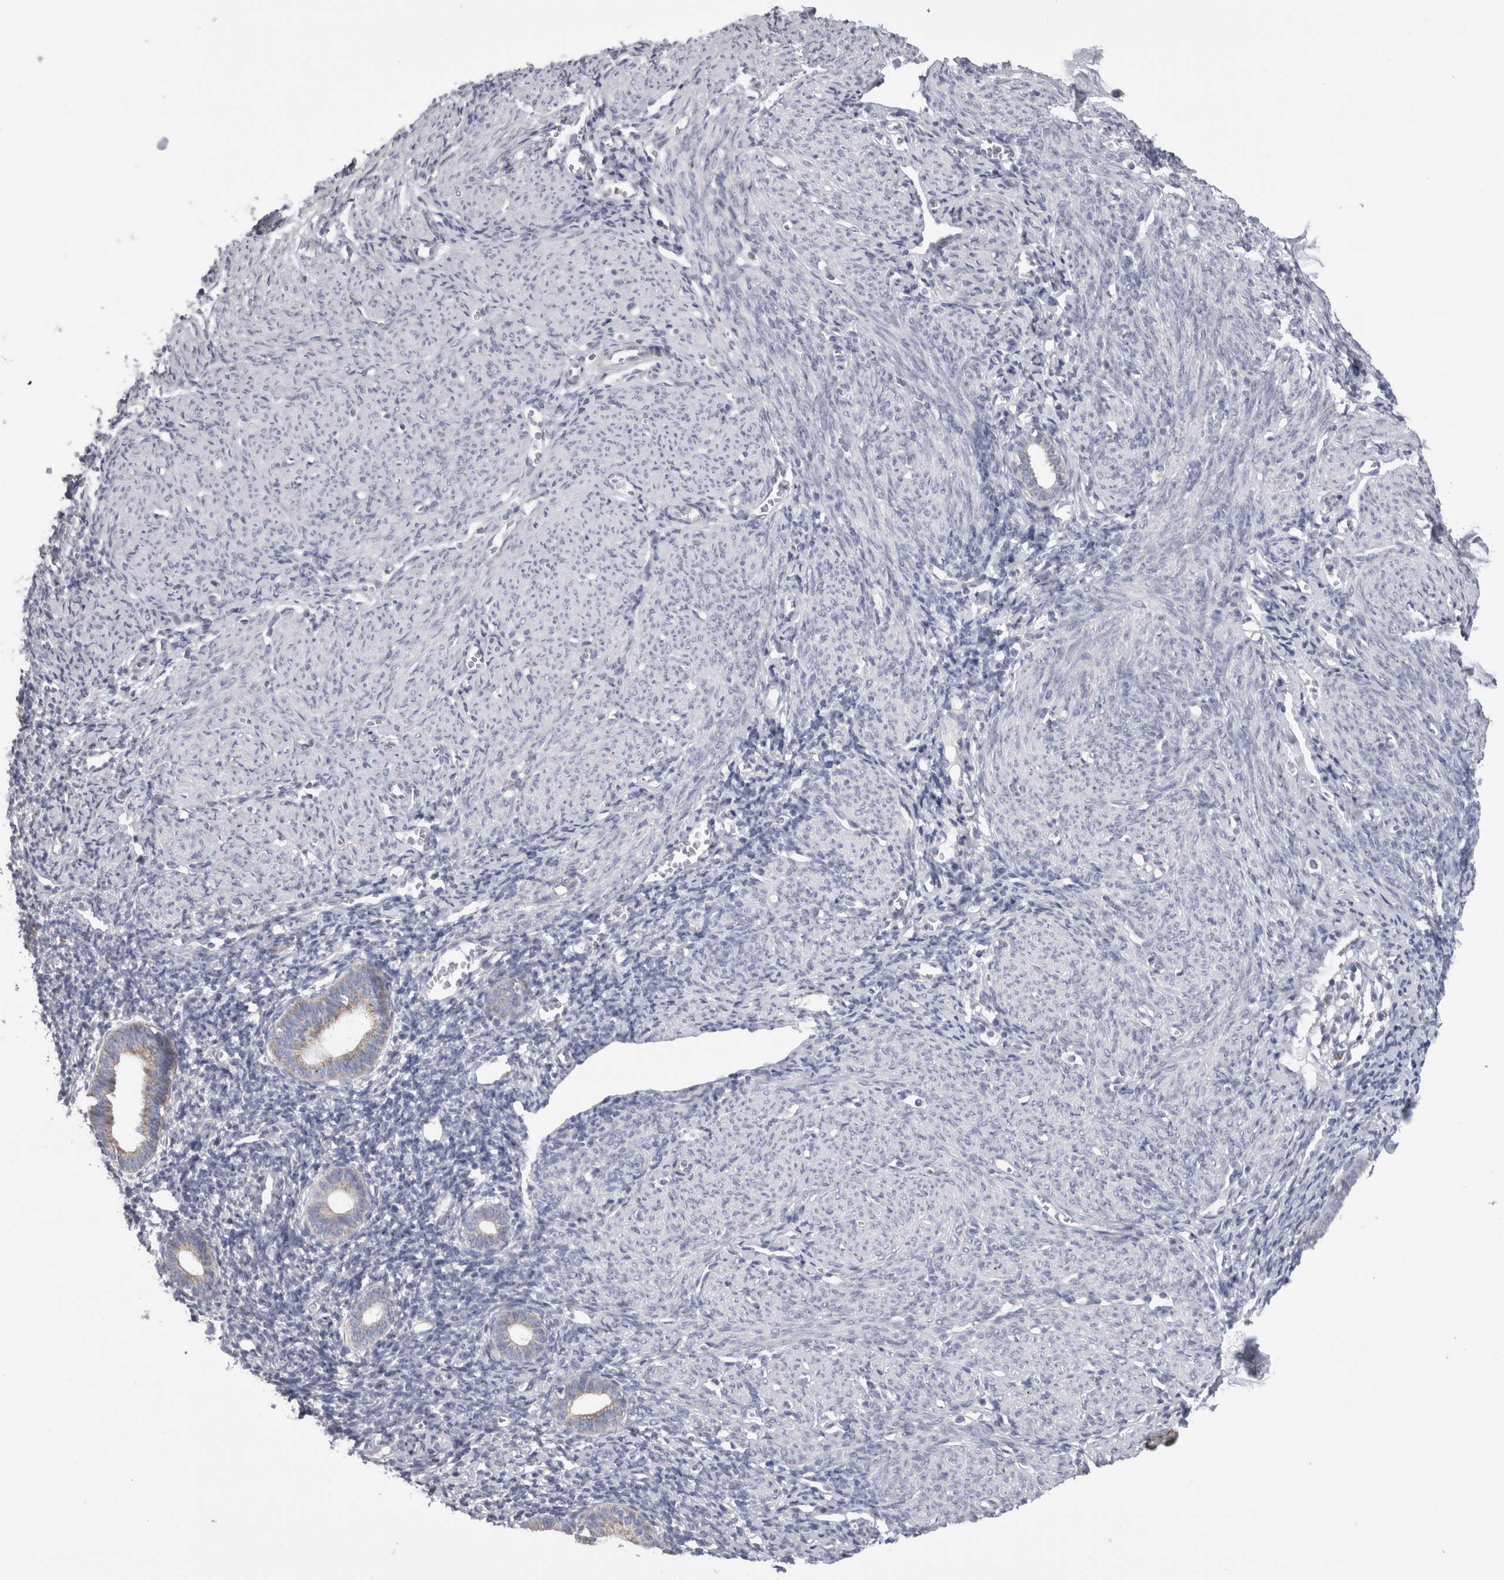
{"staining": {"intensity": "negative", "quantity": "none", "location": "none"}, "tissue": "endometrium", "cell_type": "Cells in endometrial stroma", "image_type": "normal", "snomed": [{"axis": "morphology", "description": "Normal tissue, NOS"}, {"axis": "morphology", "description": "Adenocarcinoma, NOS"}, {"axis": "topography", "description": "Endometrium"}], "caption": "The IHC photomicrograph has no significant expression in cells in endometrial stroma of endometrium.", "gene": "DHRS4", "patient": {"sex": "female", "age": 57}}